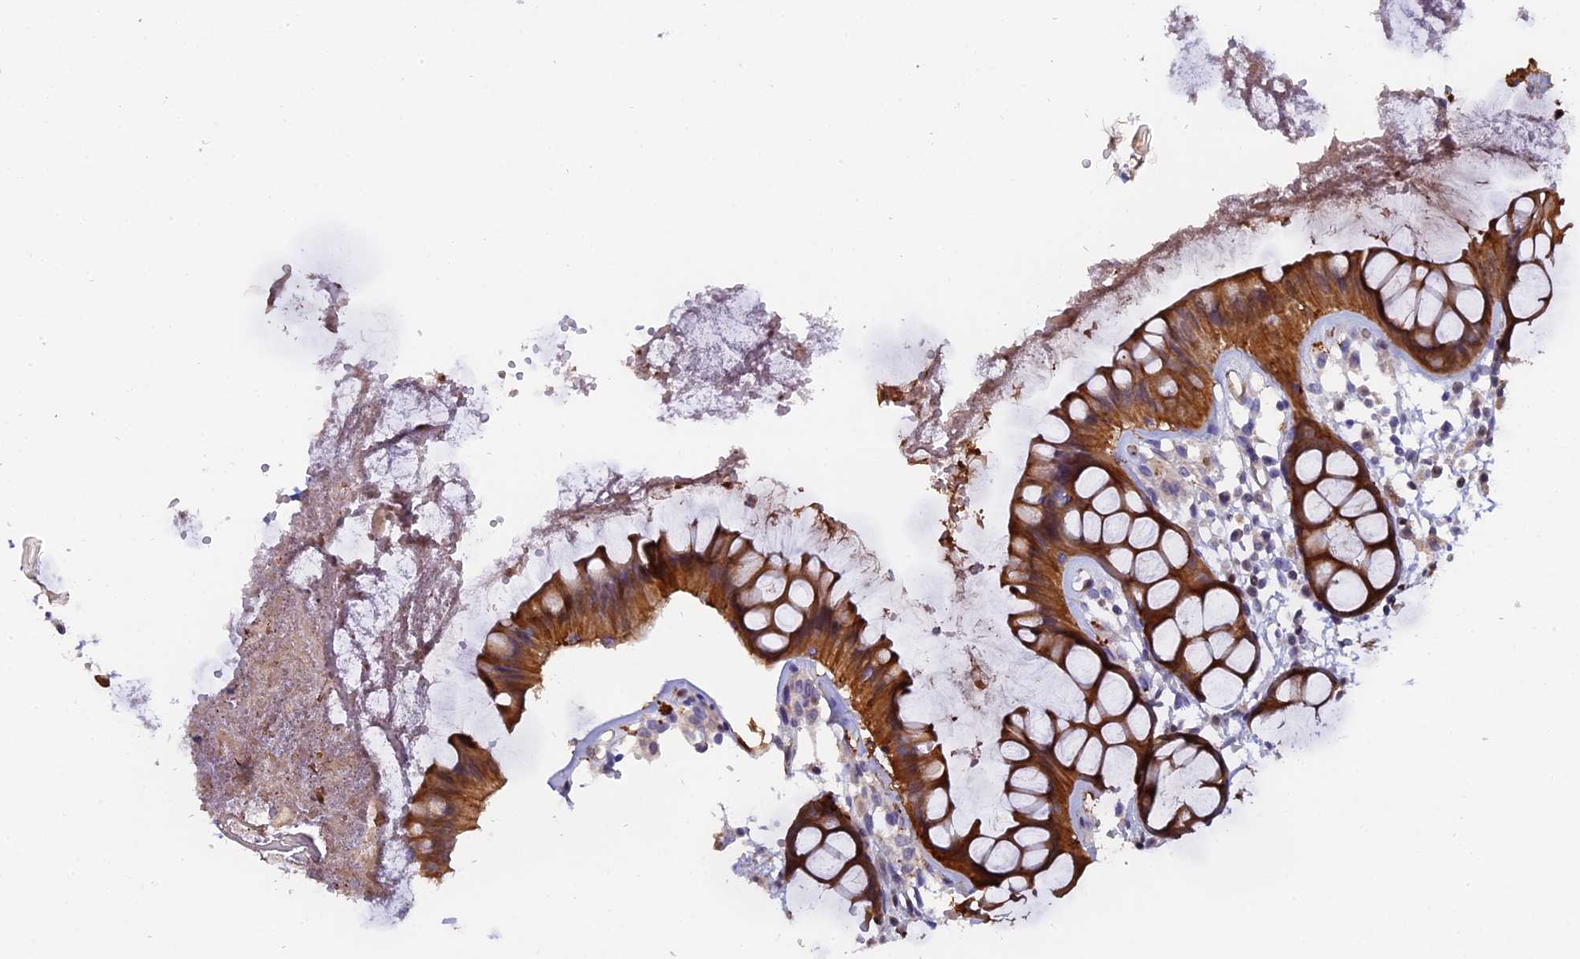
{"staining": {"intensity": "strong", "quantity": ">75%", "location": "cytoplasmic/membranous"}, "tissue": "rectum", "cell_type": "Glandular cells", "image_type": "normal", "snomed": [{"axis": "morphology", "description": "Normal tissue, NOS"}, {"axis": "topography", "description": "Rectum"}], "caption": "Benign rectum was stained to show a protein in brown. There is high levels of strong cytoplasmic/membranous positivity in approximately >75% of glandular cells.", "gene": "FAM118B", "patient": {"sex": "female", "age": 66}}